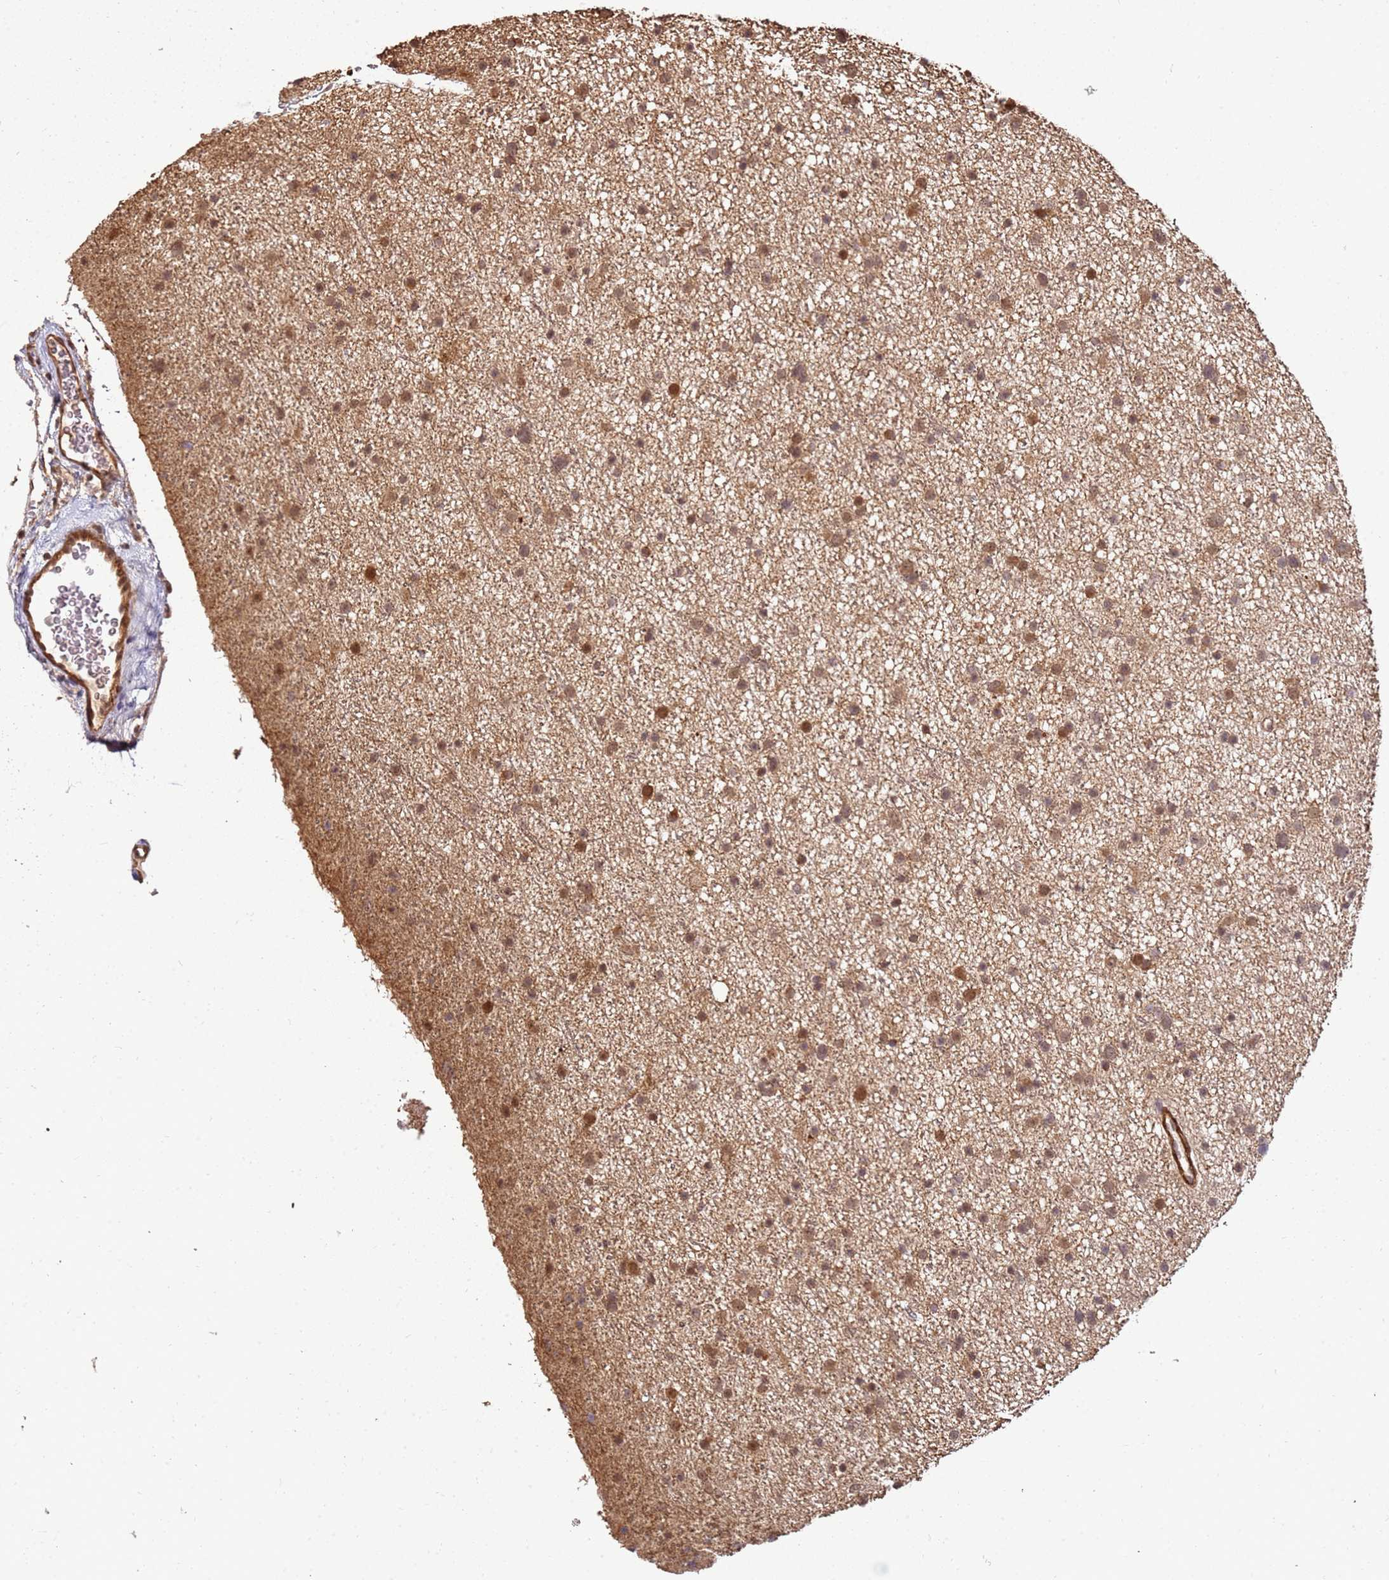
{"staining": {"intensity": "moderate", "quantity": ">75%", "location": "cytoplasmic/membranous,nuclear"}, "tissue": "glioma", "cell_type": "Tumor cells", "image_type": "cancer", "snomed": [{"axis": "morphology", "description": "Glioma, malignant, Low grade"}, {"axis": "topography", "description": "Cerebral cortex"}], "caption": "Tumor cells reveal medium levels of moderate cytoplasmic/membranous and nuclear positivity in about >75% of cells in glioma. (DAB (3,3'-diaminobenzidine) IHC with brightfield microscopy, high magnification).", "gene": "ST18", "patient": {"sex": "female", "age": 39}}